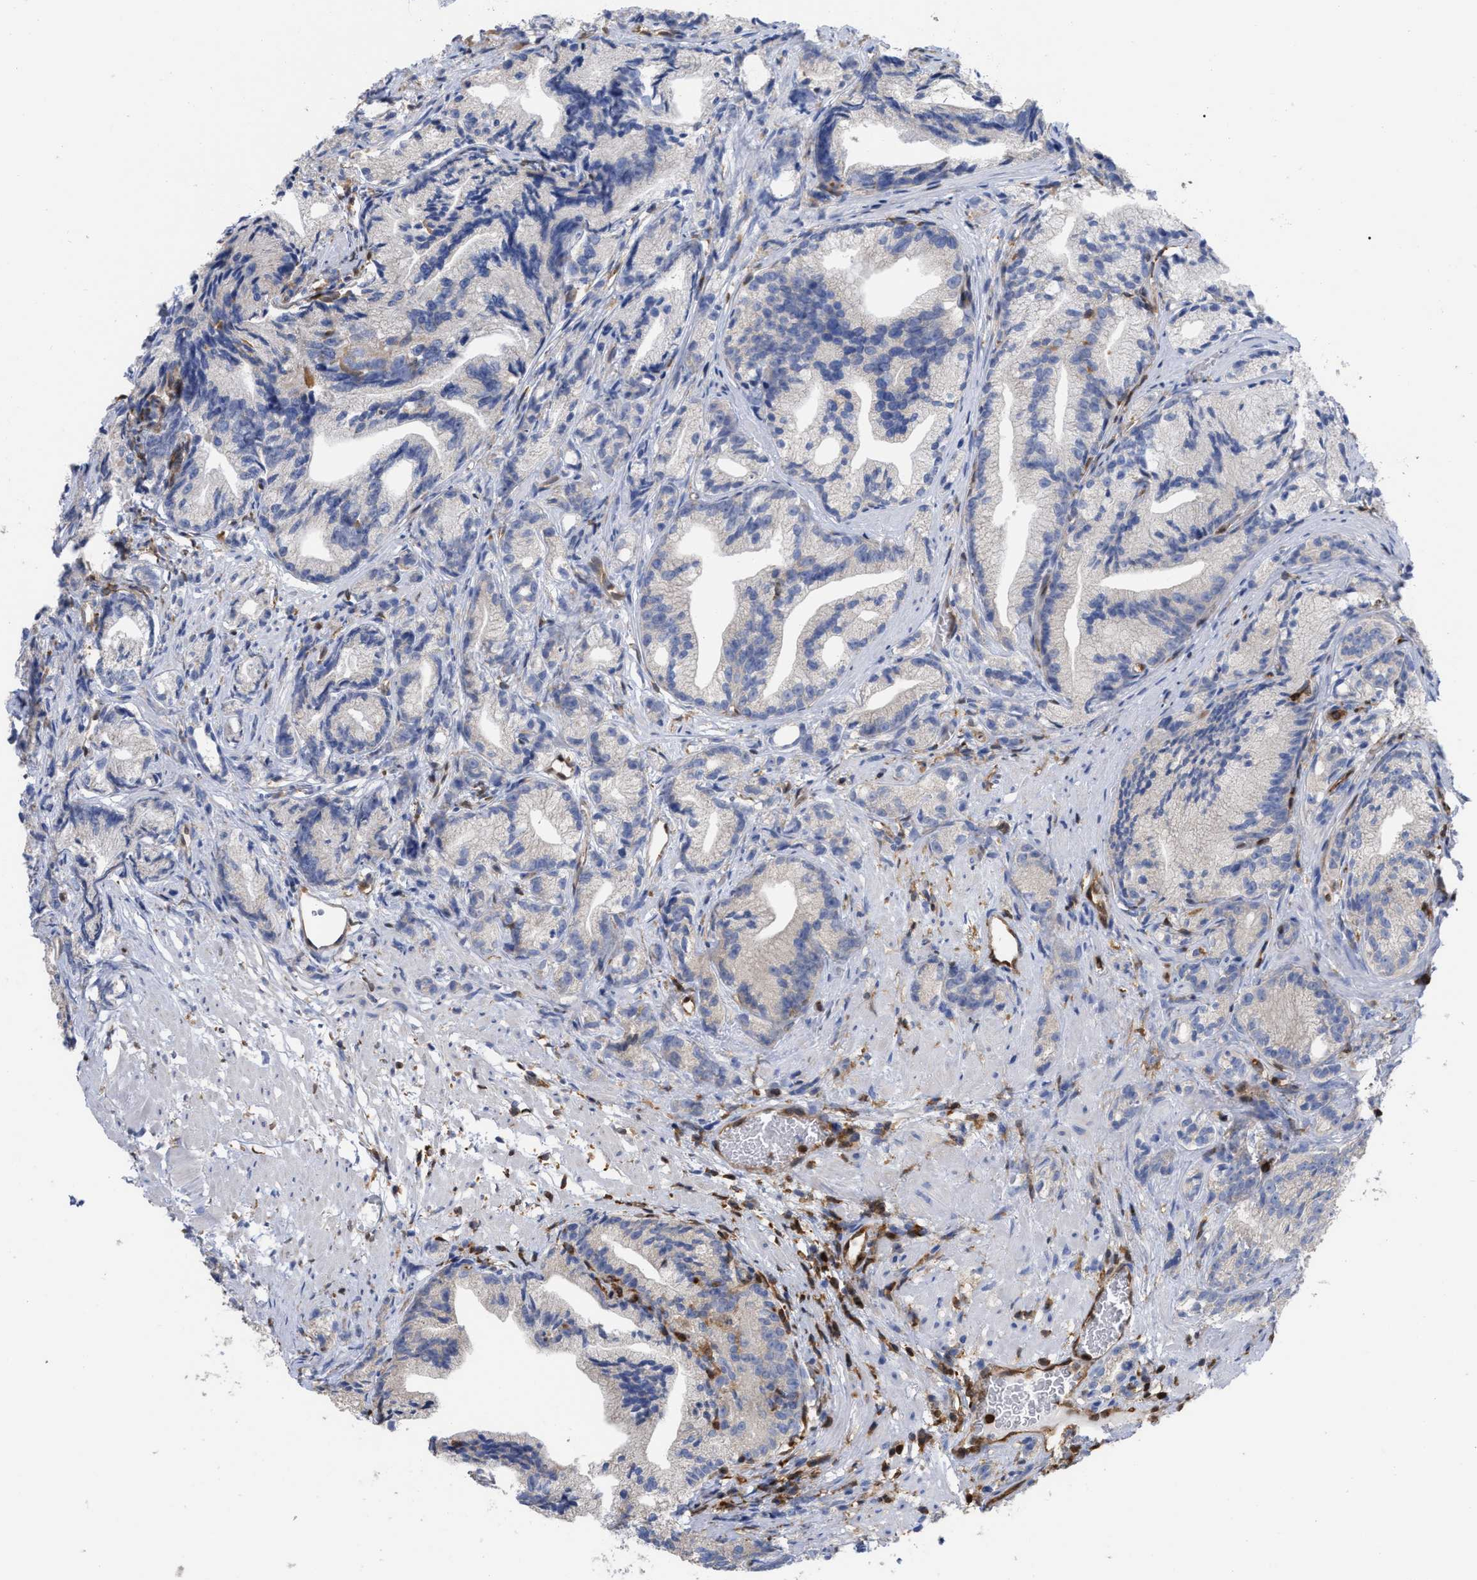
{"staining": {"intensity": "negative", "quantity": "none", "location": "none"}, "tissue": "prostate cancer", "cell_type": "Tumor cells", "image_type": "cancer", "snomed": [{"axis": "morphology", "description": "Adenocarcinoma, Low grade"}, {"axis": "topography", "description": "Prostate"}], "caption": "DAB immunohistochemical staining of prostate cancer demonstrates no significant positivity in tumor cells.", "gene": "GIMAP4", "patient": {"sex": "male", "age": 89}}